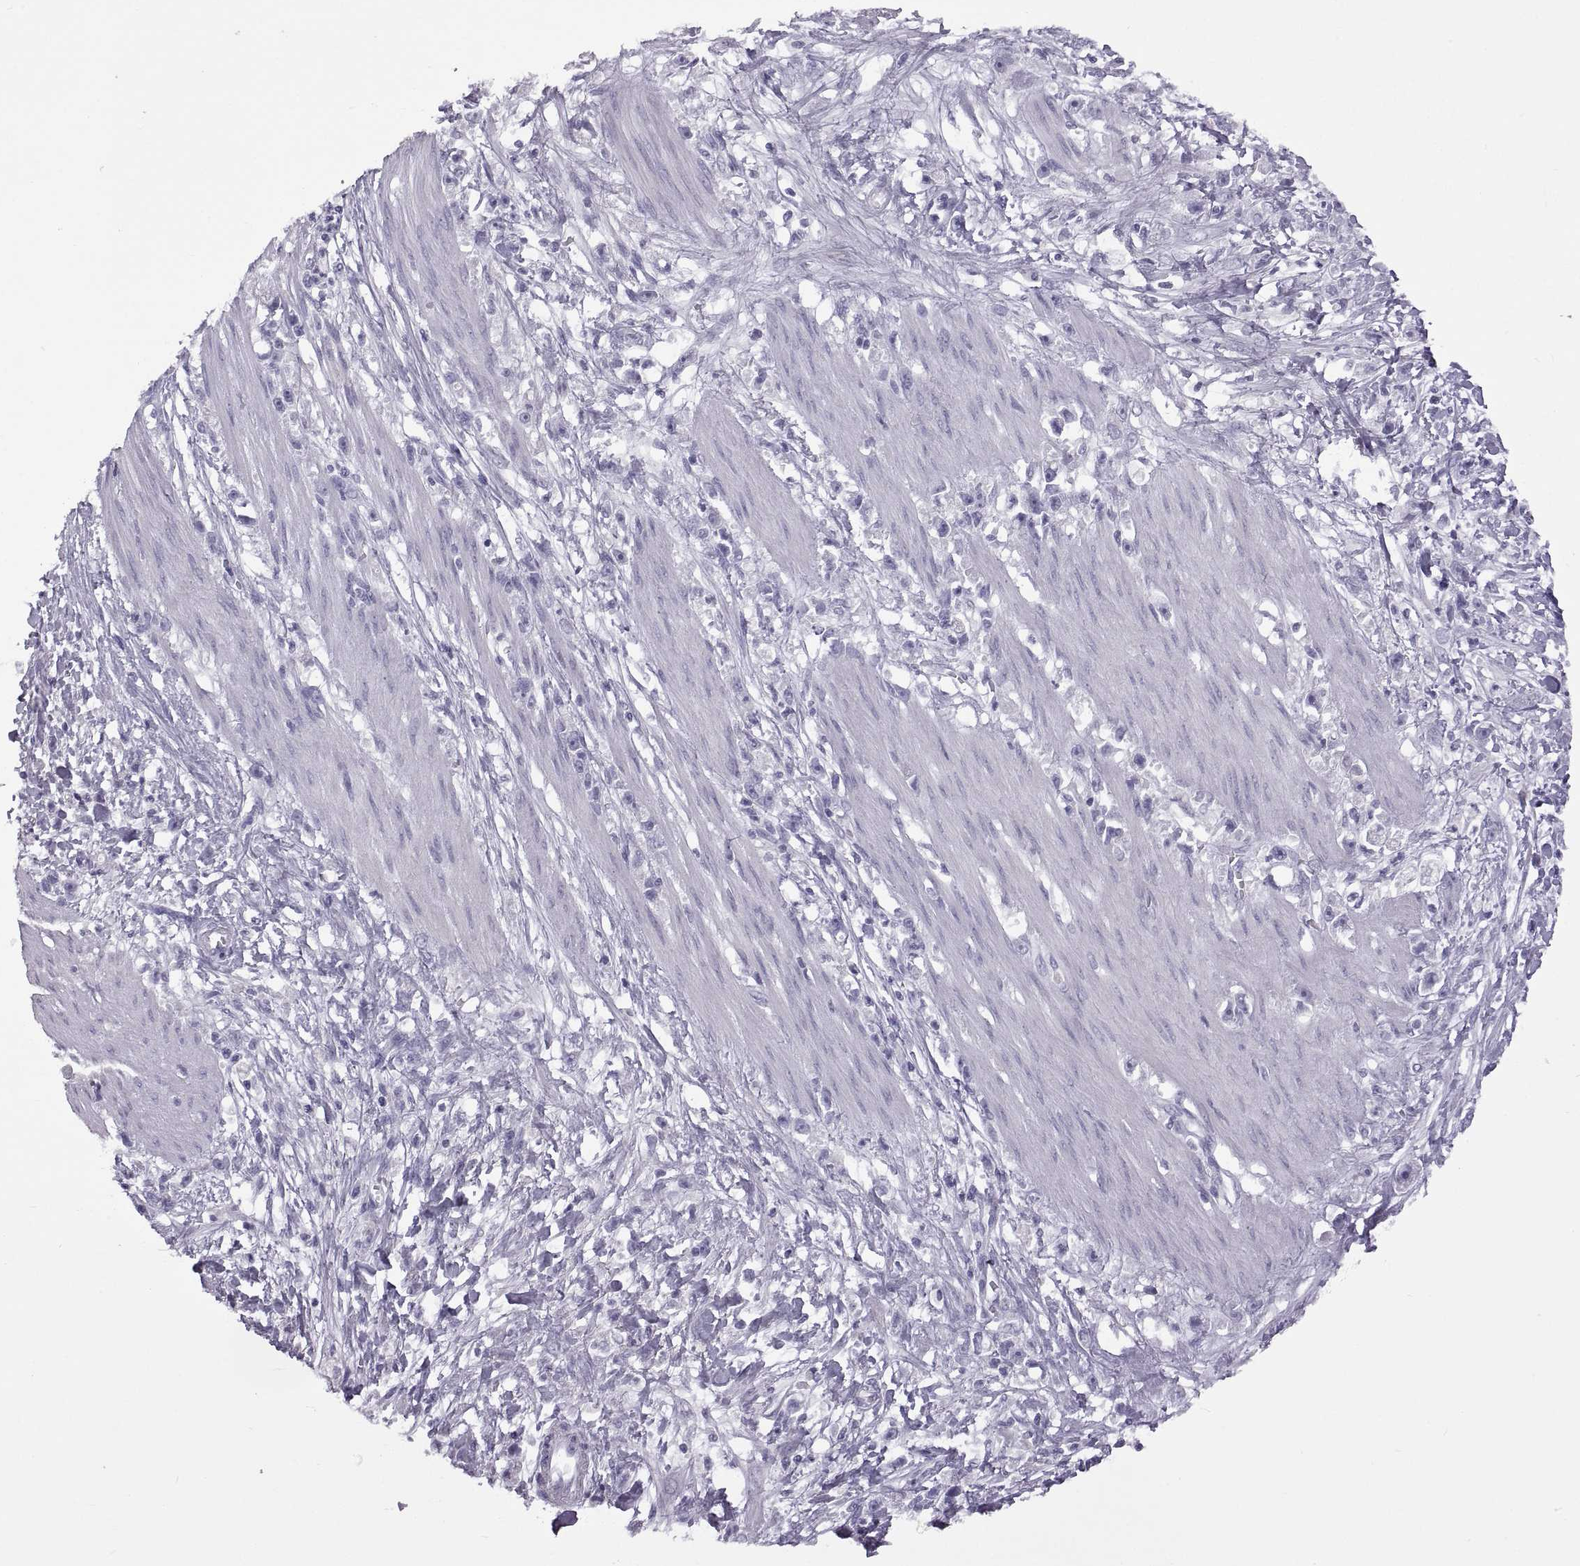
{"staining": {"intensity": "negative", "quantity": "none", "location": "none"}, "tissue": "stomach cancer", "cell_type": "Tumor cells", "image_type": "cancer", "snomed": [{"axis": "morphology", "description": "Adenocarcinoma, NOS"}, {"axis": "topography", "description": "Stomach"}], "caption": "This is an immunohistochemistry (IHC) photomicrograph of human adenocarcinoma (stomach). There is no positivity in tumor cells.", "gene": "RDM1", "patient": {"sex": "female", "age": 59}}